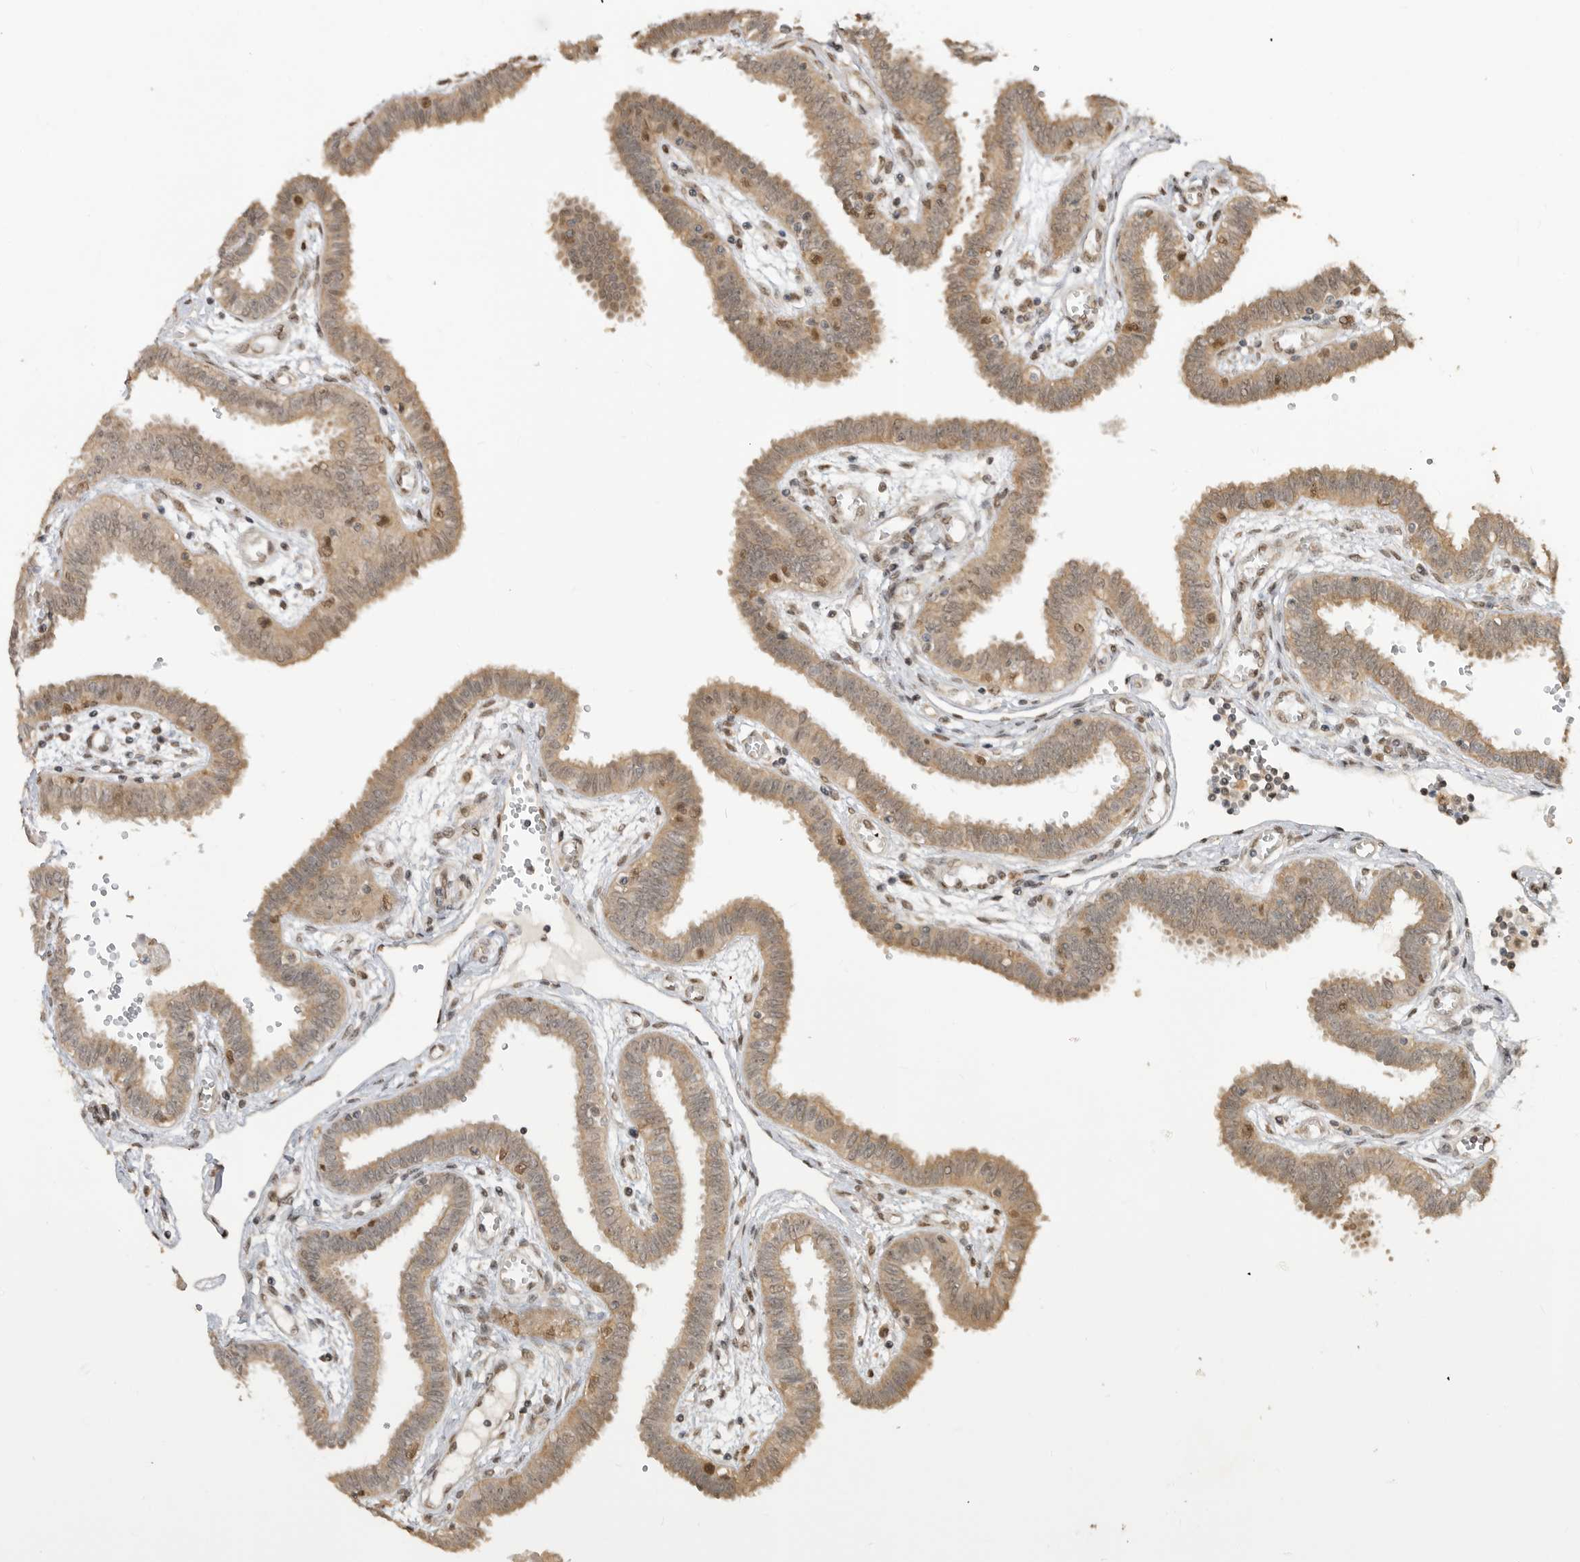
{"staining": {"intensity": "moderate", "quantity": ">75%", "location": "cytoplasmic/membranous,nuclear"}, "tissue": "fallopian tube", "cell_type": "Glandular cells", "image_type": "normal", "snomed": [{"axis": "morphology", "description": "Normal tissue, NOS"}, {"axis": "topography", "description": "Fallopian tube"}], "caption": "Immunohistochemical staining of normal fallopian tube exhibits moderate cytoplasmic/membranous,nuclear protein staining in about >75% of glandular cells.", "gene": "ALKAL1", "patient": {"sex": "female", "age": 32}}